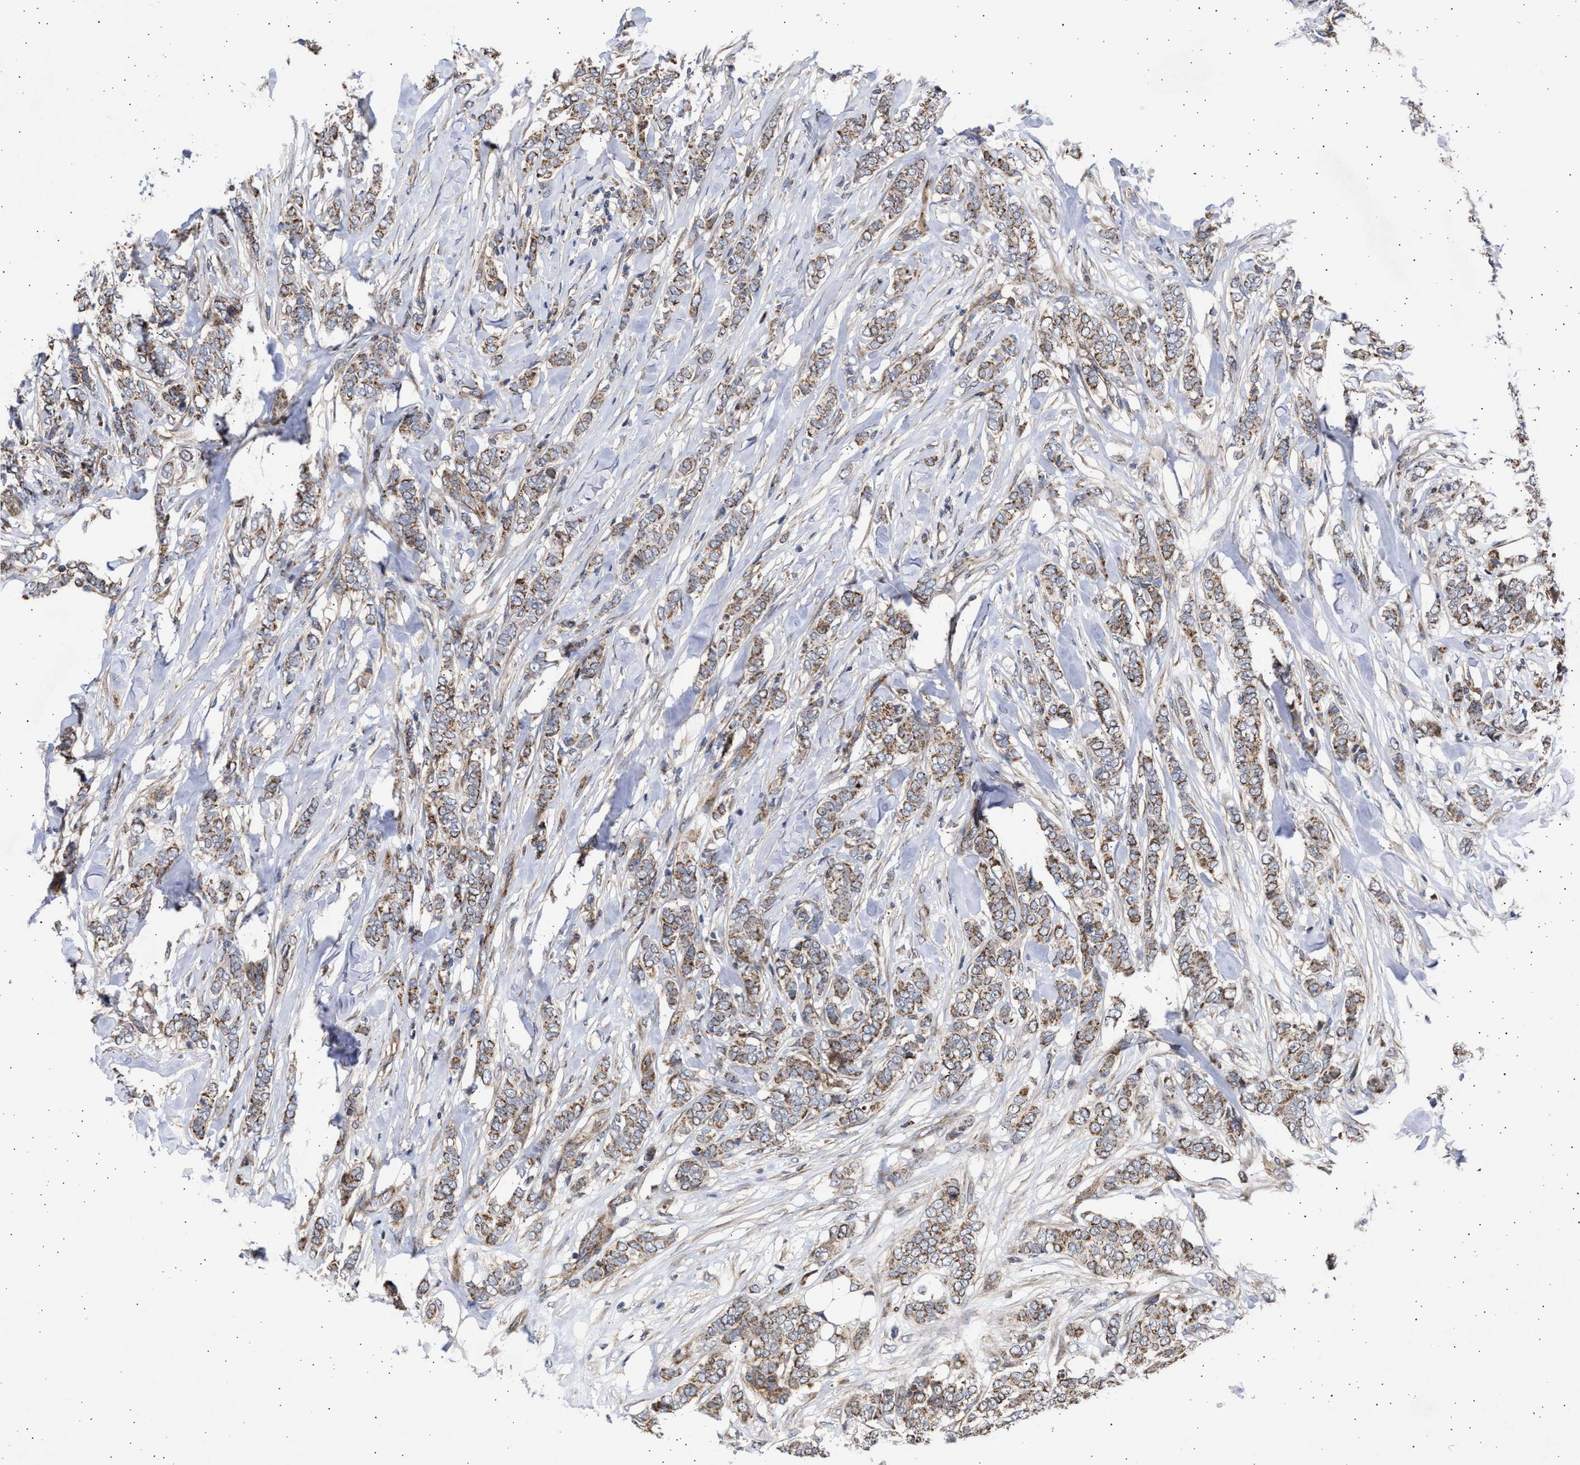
{"staining": {"intensity": "moderate", "quantity": ">75%", "location": "cytoplasmic/membranous"}, "tissue": "breast cancer", "cell_type": "Tumor cells", "image_type": "cancer", "snomed": [{"axis": "morphology", "description": "Lobular carcinoma"}, {"axis": "topography", "description": "Skin"}, {"axis": "topography", "description": "Breast"}], "caption": "This image exhibits immunohistochemistry staining of human lobular carcinoma (breast), with medium moderate cytoplasmic/membranous expression in about >75% of tumor cells.", "gene": "TTC19", "patient": {"sex": "female", "age": 46}}